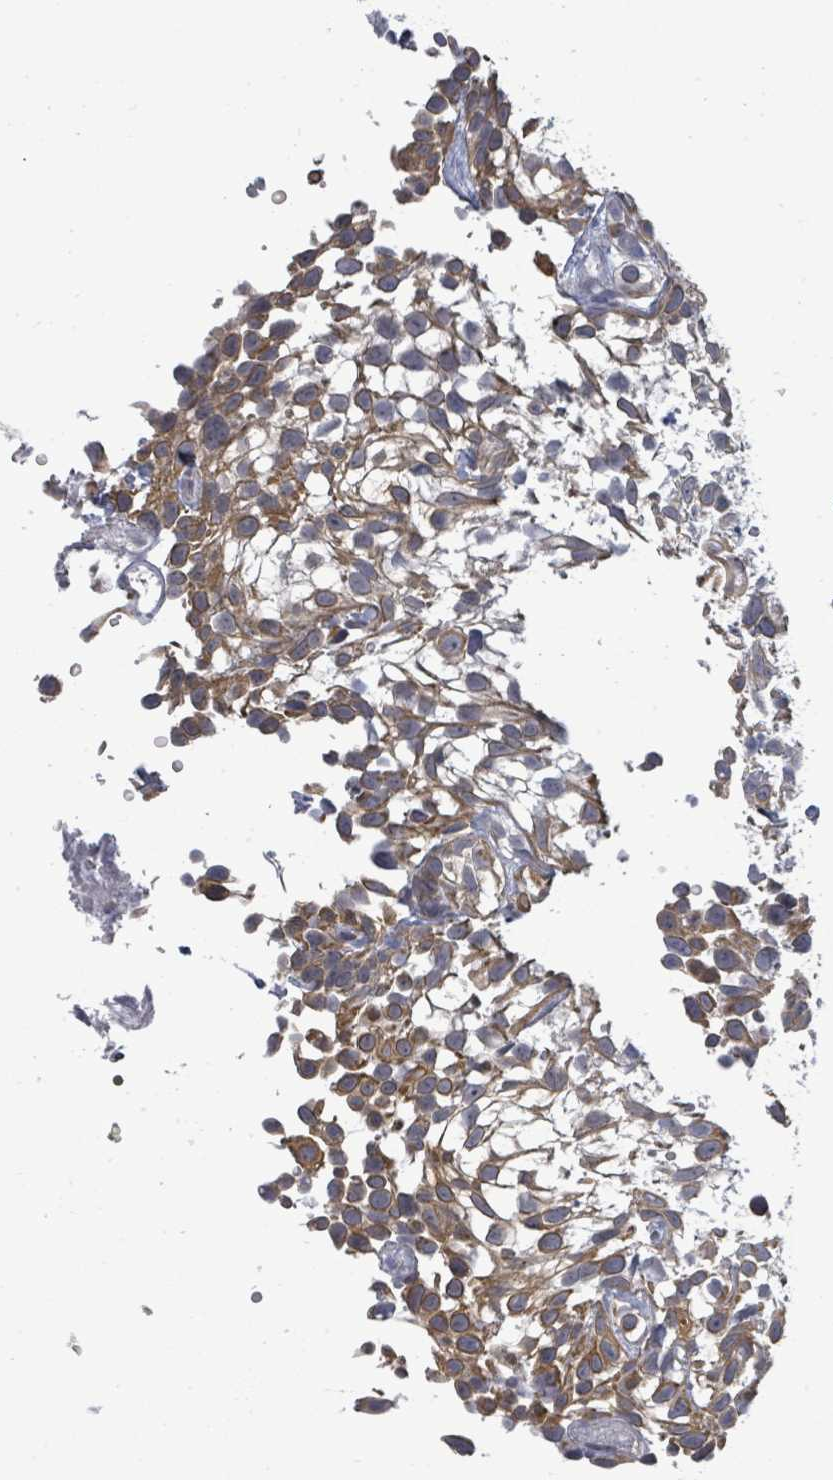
{"staining": {"intensity": "moderate", "quantity": "25%-75%", "location": "cytoplasmic/membranous"}, "tissue": "urothelial cancer", "cell_type": "Tumor cells", "image_type": "cancer", "snomed": [{"axis": "morphology", "description": "Urothelial carcinoma, High grade"}, {"axis": "topography", "description": "Urinary bladder"}], "caption": "Moderate cytoplasmic/membranous protein staining is appreciated in about 25%-75% of tumor cells in urothelial carcinoma (high-grade).", "gene": "ASB12", "patient": {"sex": "male", "age": 56}}